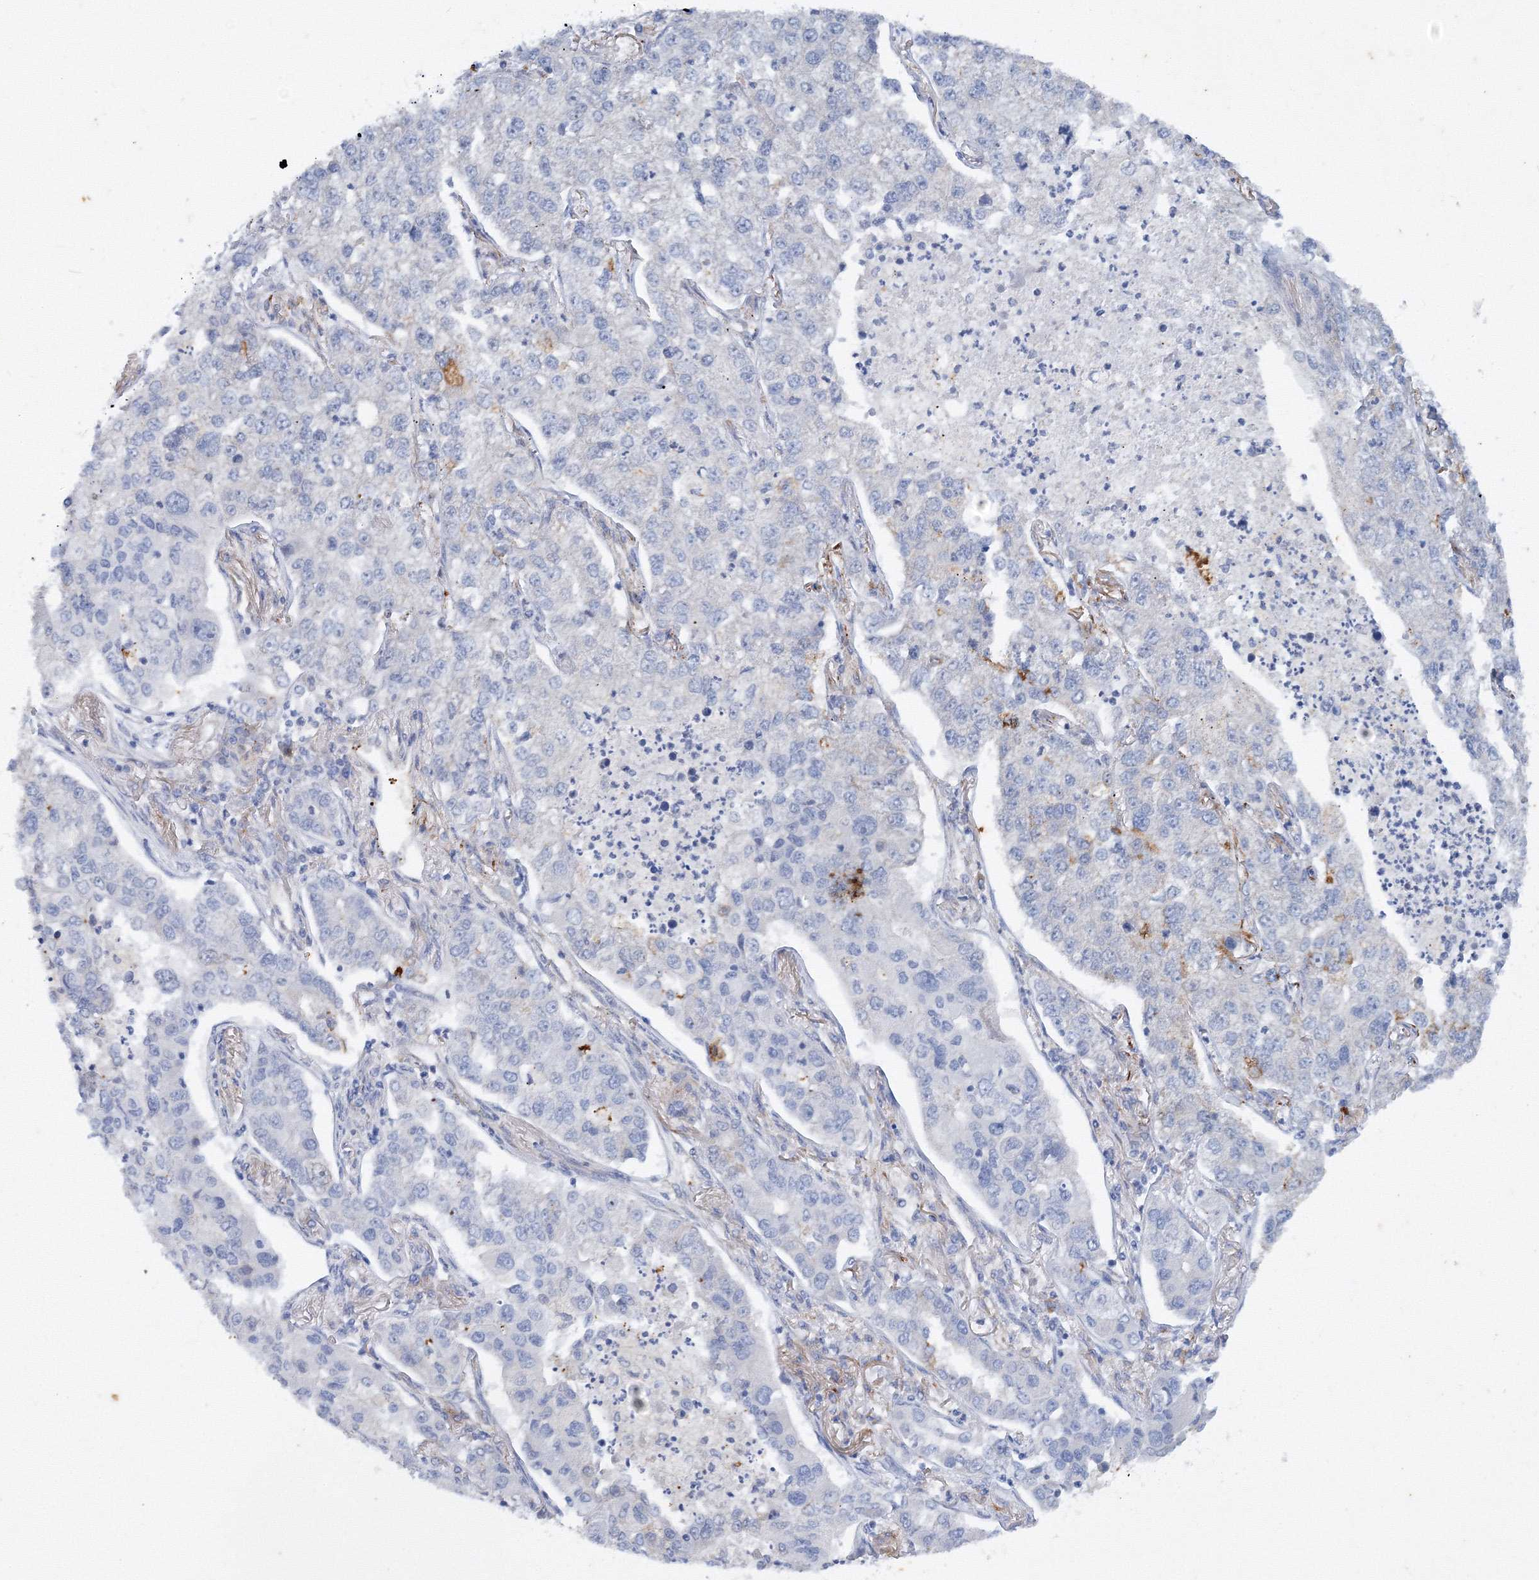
{"staining": {"intensity": "negative", "quantity": "none", "location": "none"}, "tissue": "lung cancer", "cell_type": "Tumor cells", "image_type": "cancer", "snomed": [{"axis": "morphology", "description": "Adenocarcinoma, NOS"}, {"axis": "topography", "description": "Lung"}], "caption": "A high-resolution image shows immunohistochemistry (IHC) staining of adenocarcinoma (lung), which demonstrates no significant expression in tumor cells.", "gene": "TANC1", "patient": {"sex": "male", "age": 49}}